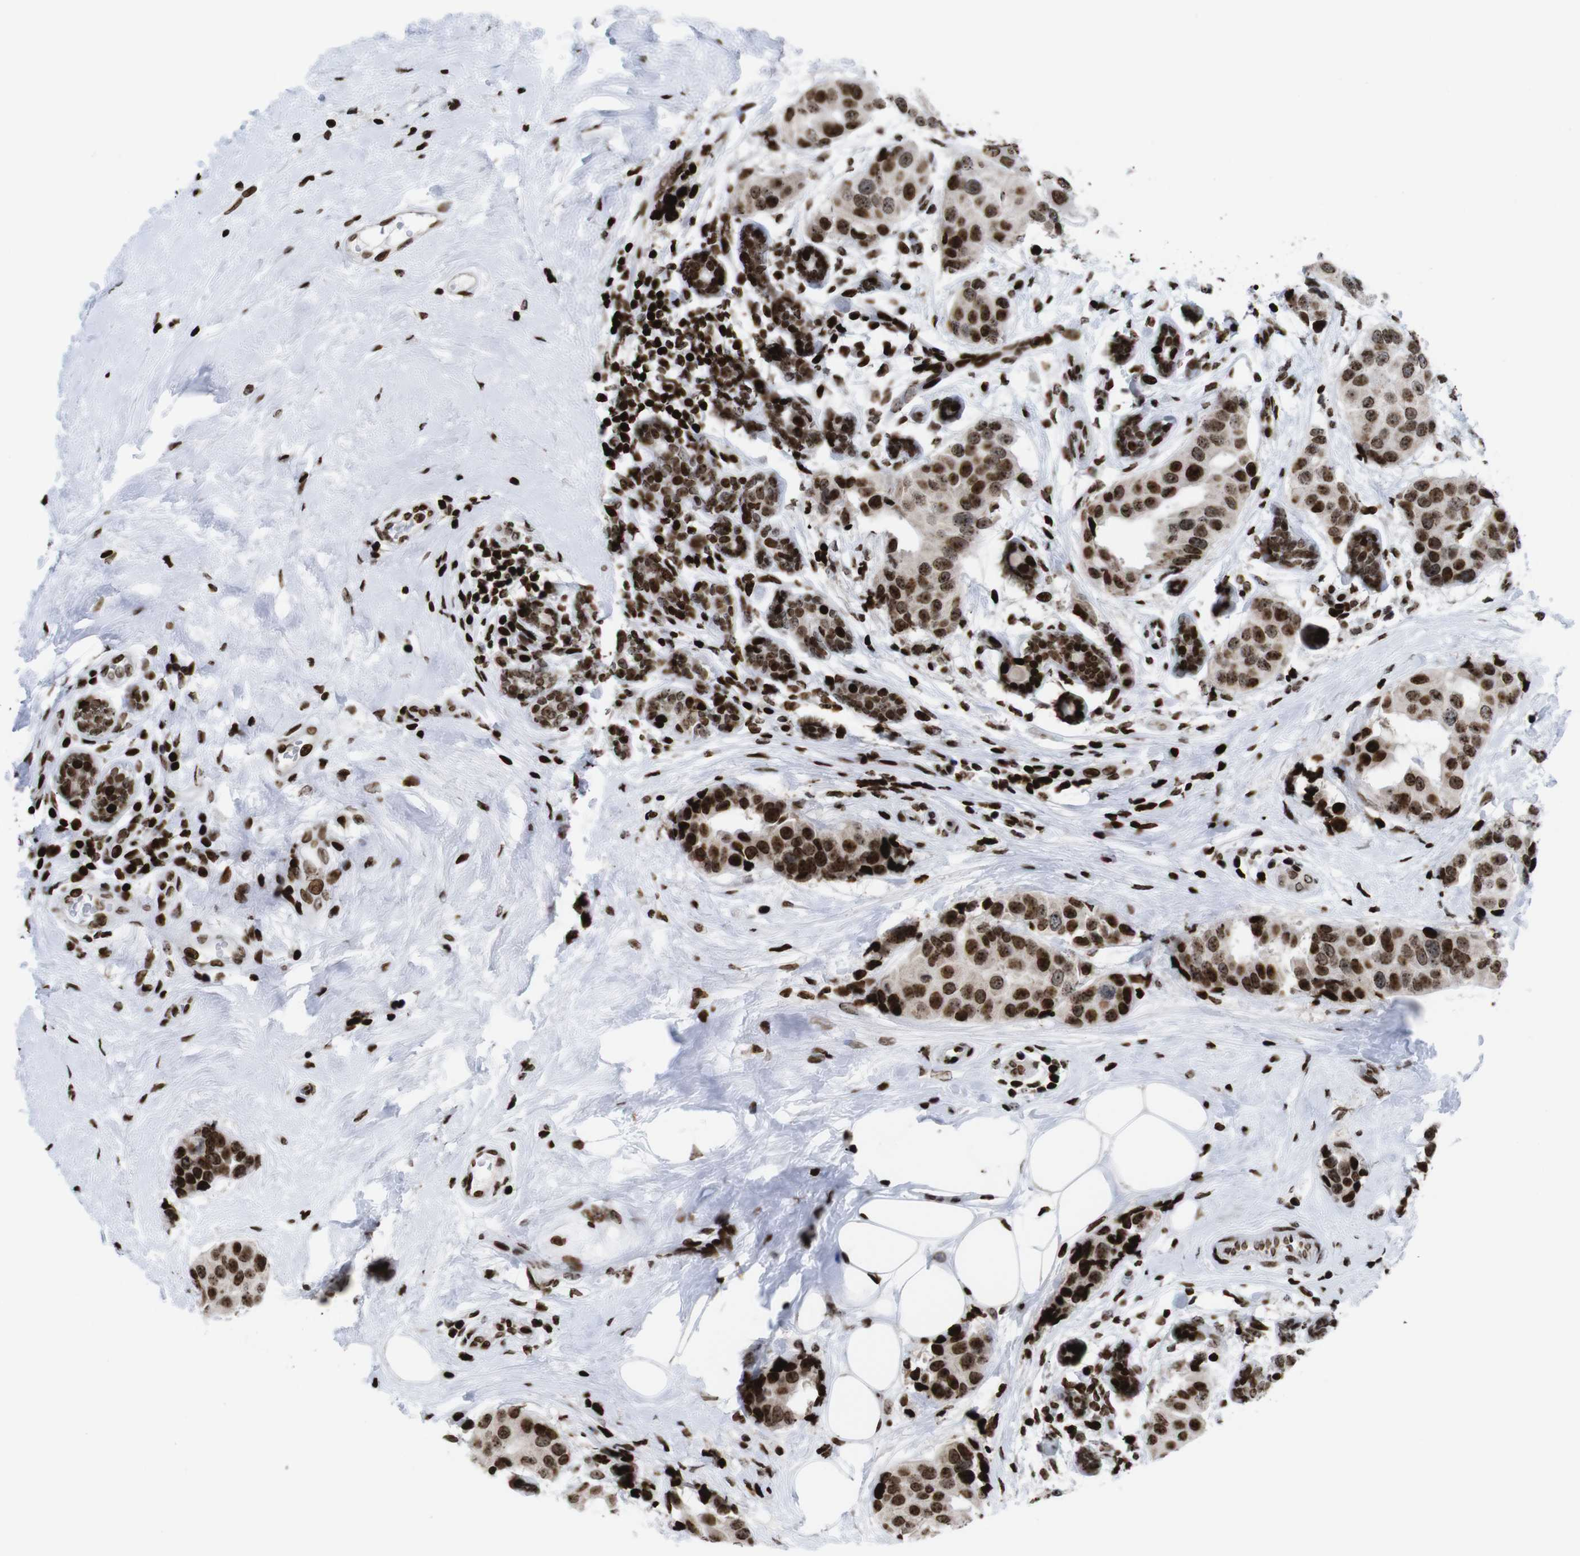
{"staining": {"intensity": "strong", "quantity": ">75%", "location": "nuclear"}, "tissue": "breast cancer", "cell_type": "Tumor cells", "image_type": "cancer", "snomed": [{"axis": "morphology", "description": "Normal tissue, NOS"}, {"axis": "morphology", "description": "Duct carcinoma"}, {"axis": "topography", "description": "Breast"}], "caption": "An image showing strong nuclear staining in approximately >75% of tumor cells in invasive ductal carcinoma (breast), as visualized by brown immunohistochemical staining.", "gene": "H1-4", "patient": {"sex": "female", "age": 39}}